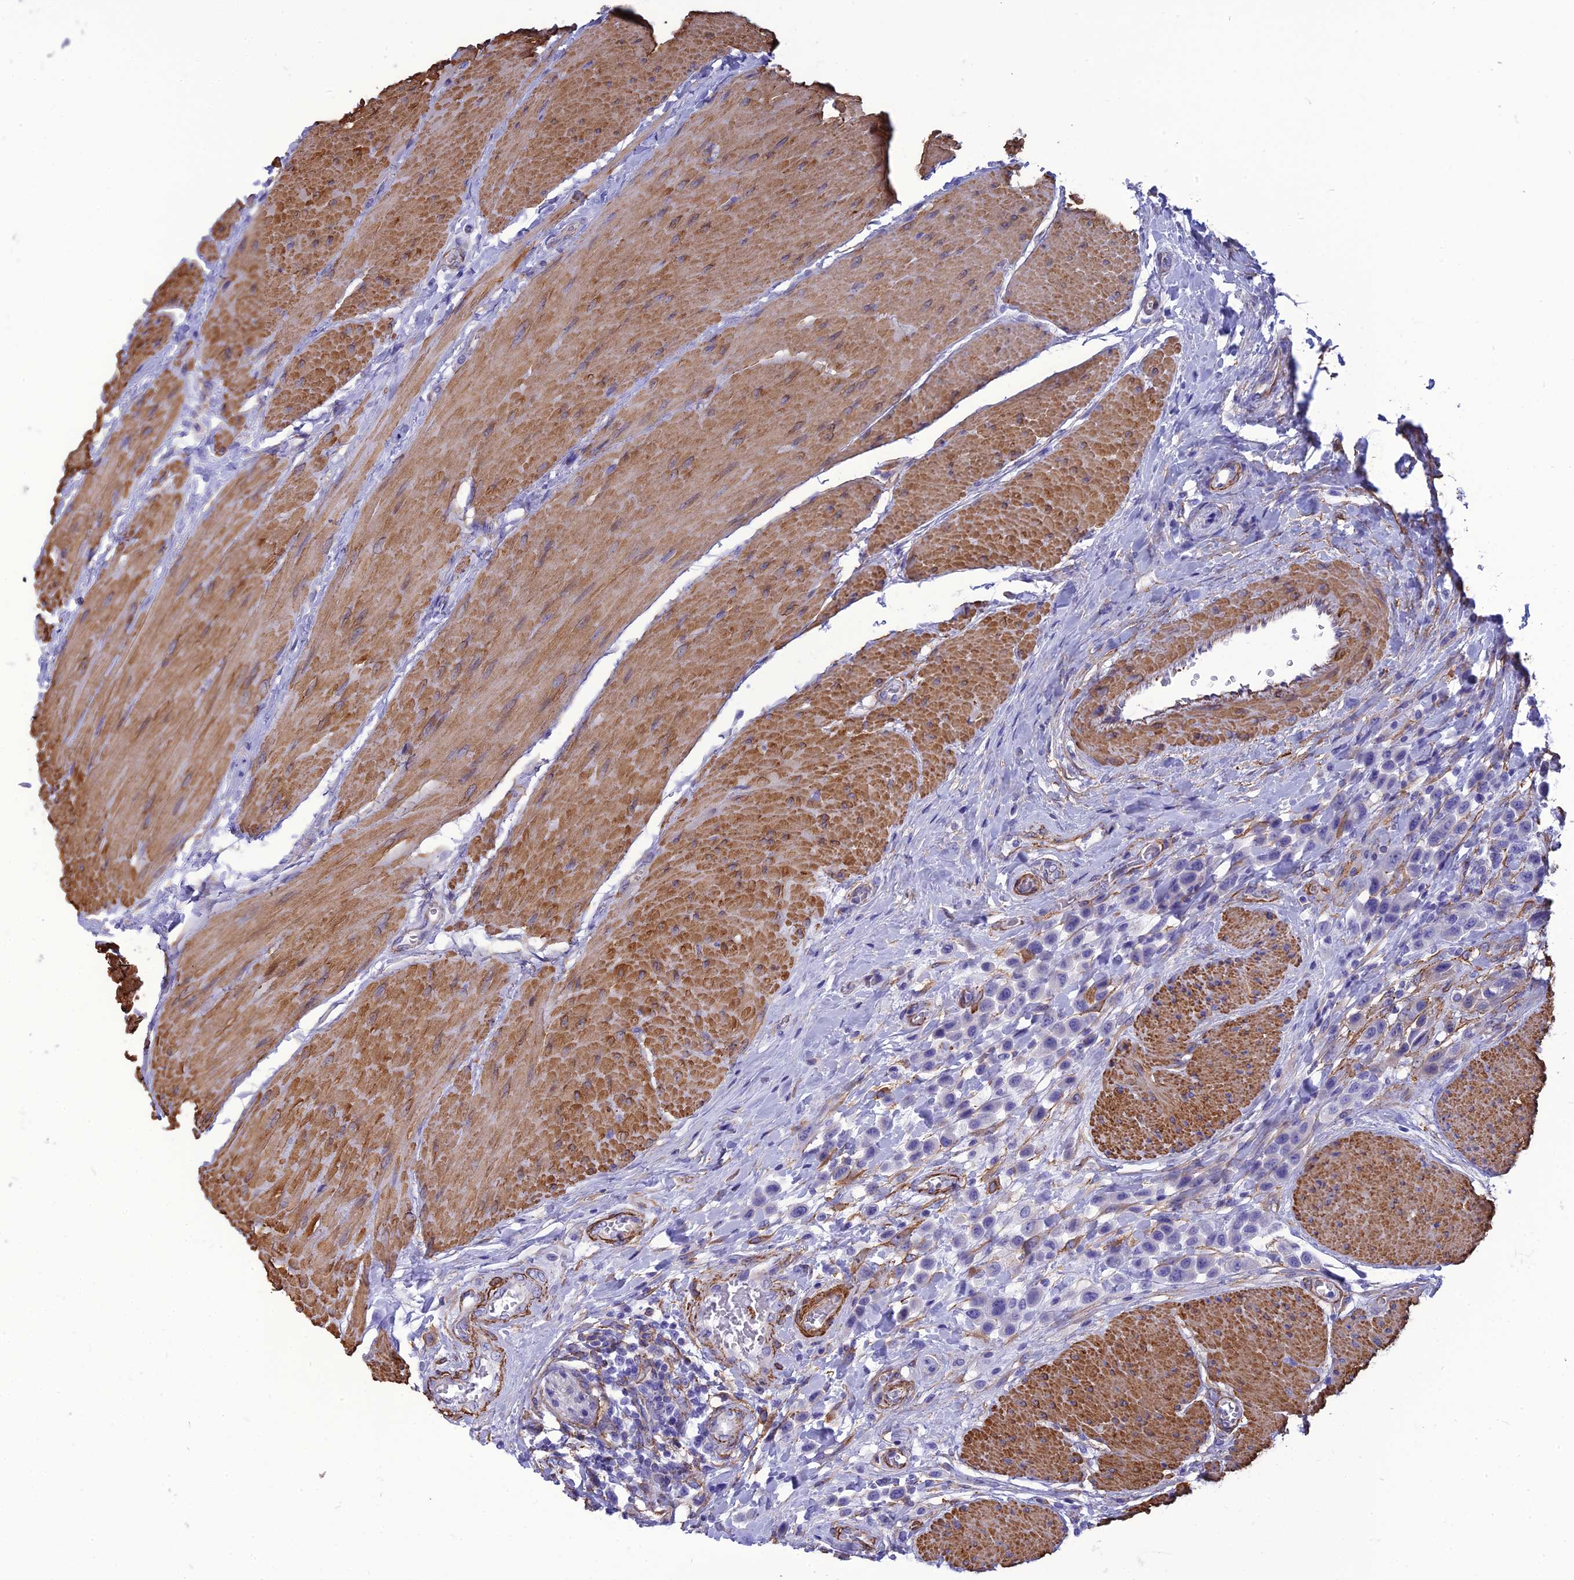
{"staining": {"intensity": "negative", "quantity": "none", "location": "none"}, "tissue": "urothelial cancer", "cell_type": "Tumor cells", "image_type": "cancer", "snomed": [{"axis": "morphology", "description": "Urothelial carcinoma, High grade"}, {"axis": "topography", "description": "Urinary bladder"}], "caption": "The micrograph displays no staining of tumor cells in urothelial cancer.", "gene": "NKD1", "patient": {"sex": "male", "age": 50}}